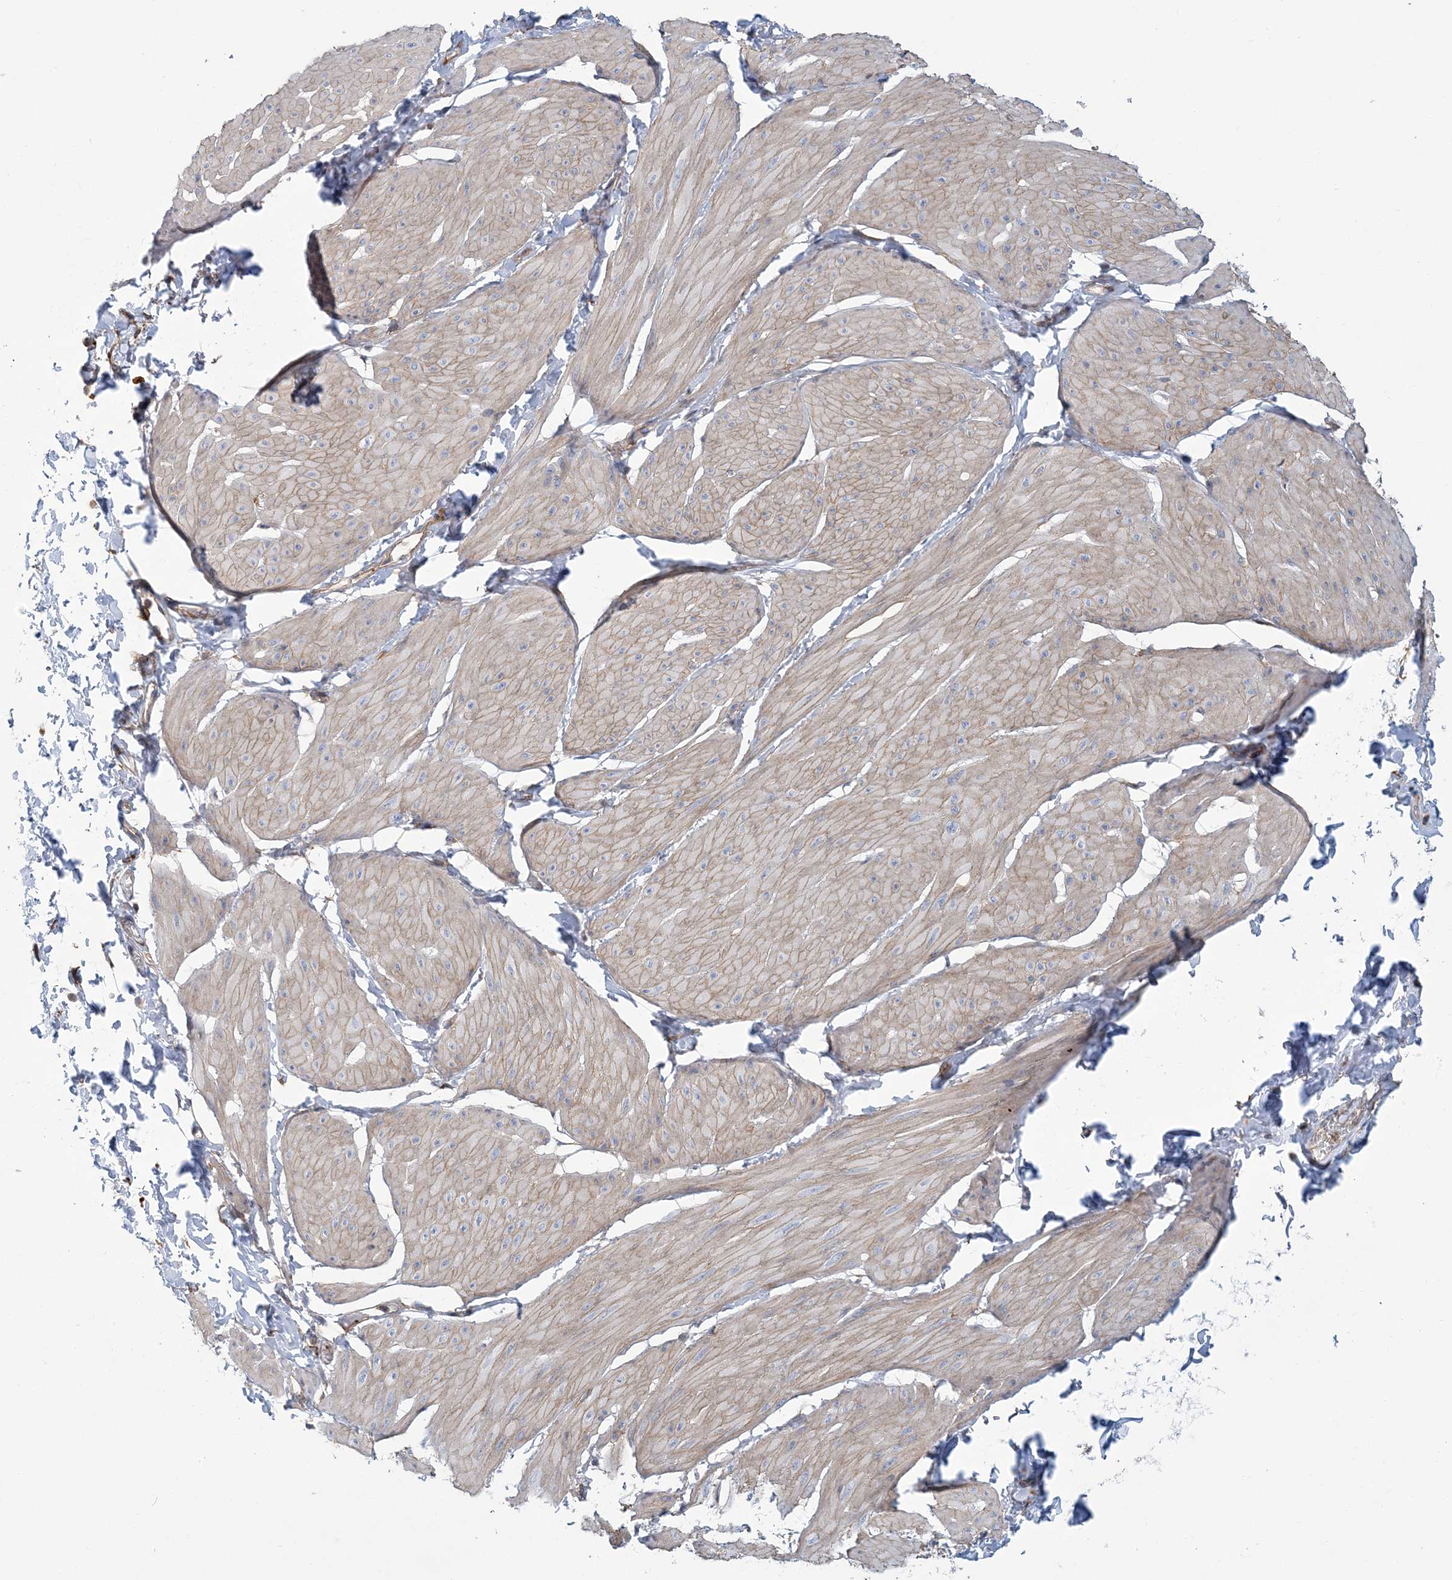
{"staining": {"intensity": "weak", "quantity": "<25%", "location": "cytoplasmic/membranous"}, "tissue": "smooth muscle", "cell_type": "Smooth muscle cells", "image_type": "normal", "snomed": [{"axis": "morphology", "description": "Urothelial carcinoma, High grade"}, {"axis": "topography", "description": "Urinary bladder"}], "caption": "IHC of unremarkable smooth muscle reveals no staining in smooth muscle cells. The staining was performed using DAB to visualize the protein expression in brown, while the nuclei were stained in blue with hematoxylin (Magnification: 20x).", "gene": "ARAP2", "patient": {"sex": "male", "age": 46}}